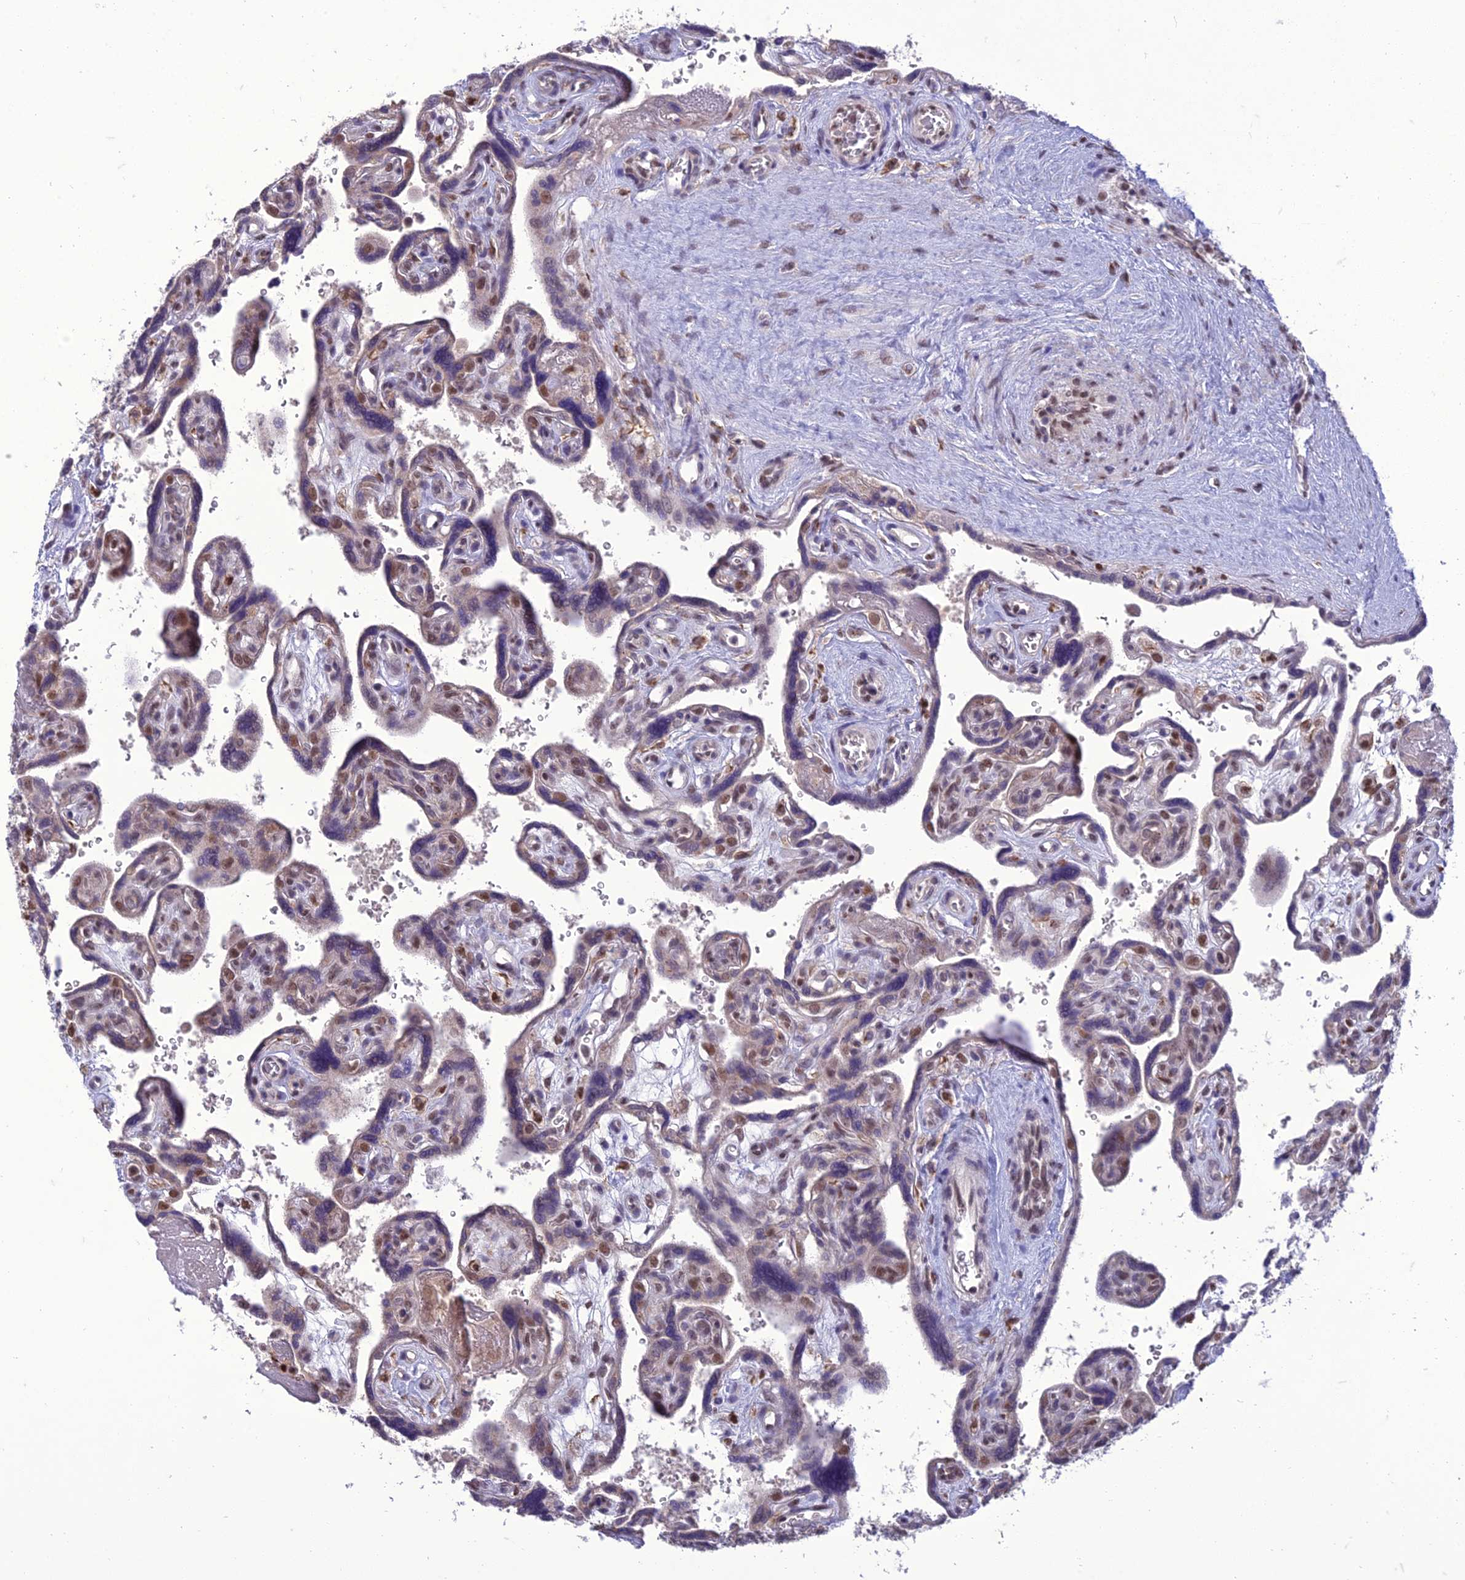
{"staining": {"intensity": "moderate", "quantity": "25%-75%", "location": "nuclear"}, "tissue": "placenta", "cell_type": "Trophoblastic cells", "image_type": "normal", "snomed": [{"axis": "morphology", "description": "Normal tissue, NOS"}, {"axis": "topography", "description": "Placenta"}], "caption": "Immunohistochemical staining of normal placenta demonstrates moderate nuclear protein positivity in approximately 25%-75% of trophoblastic cells.", "gene": "RANBP3", "patient": {"sex": "female", "age": 39}}